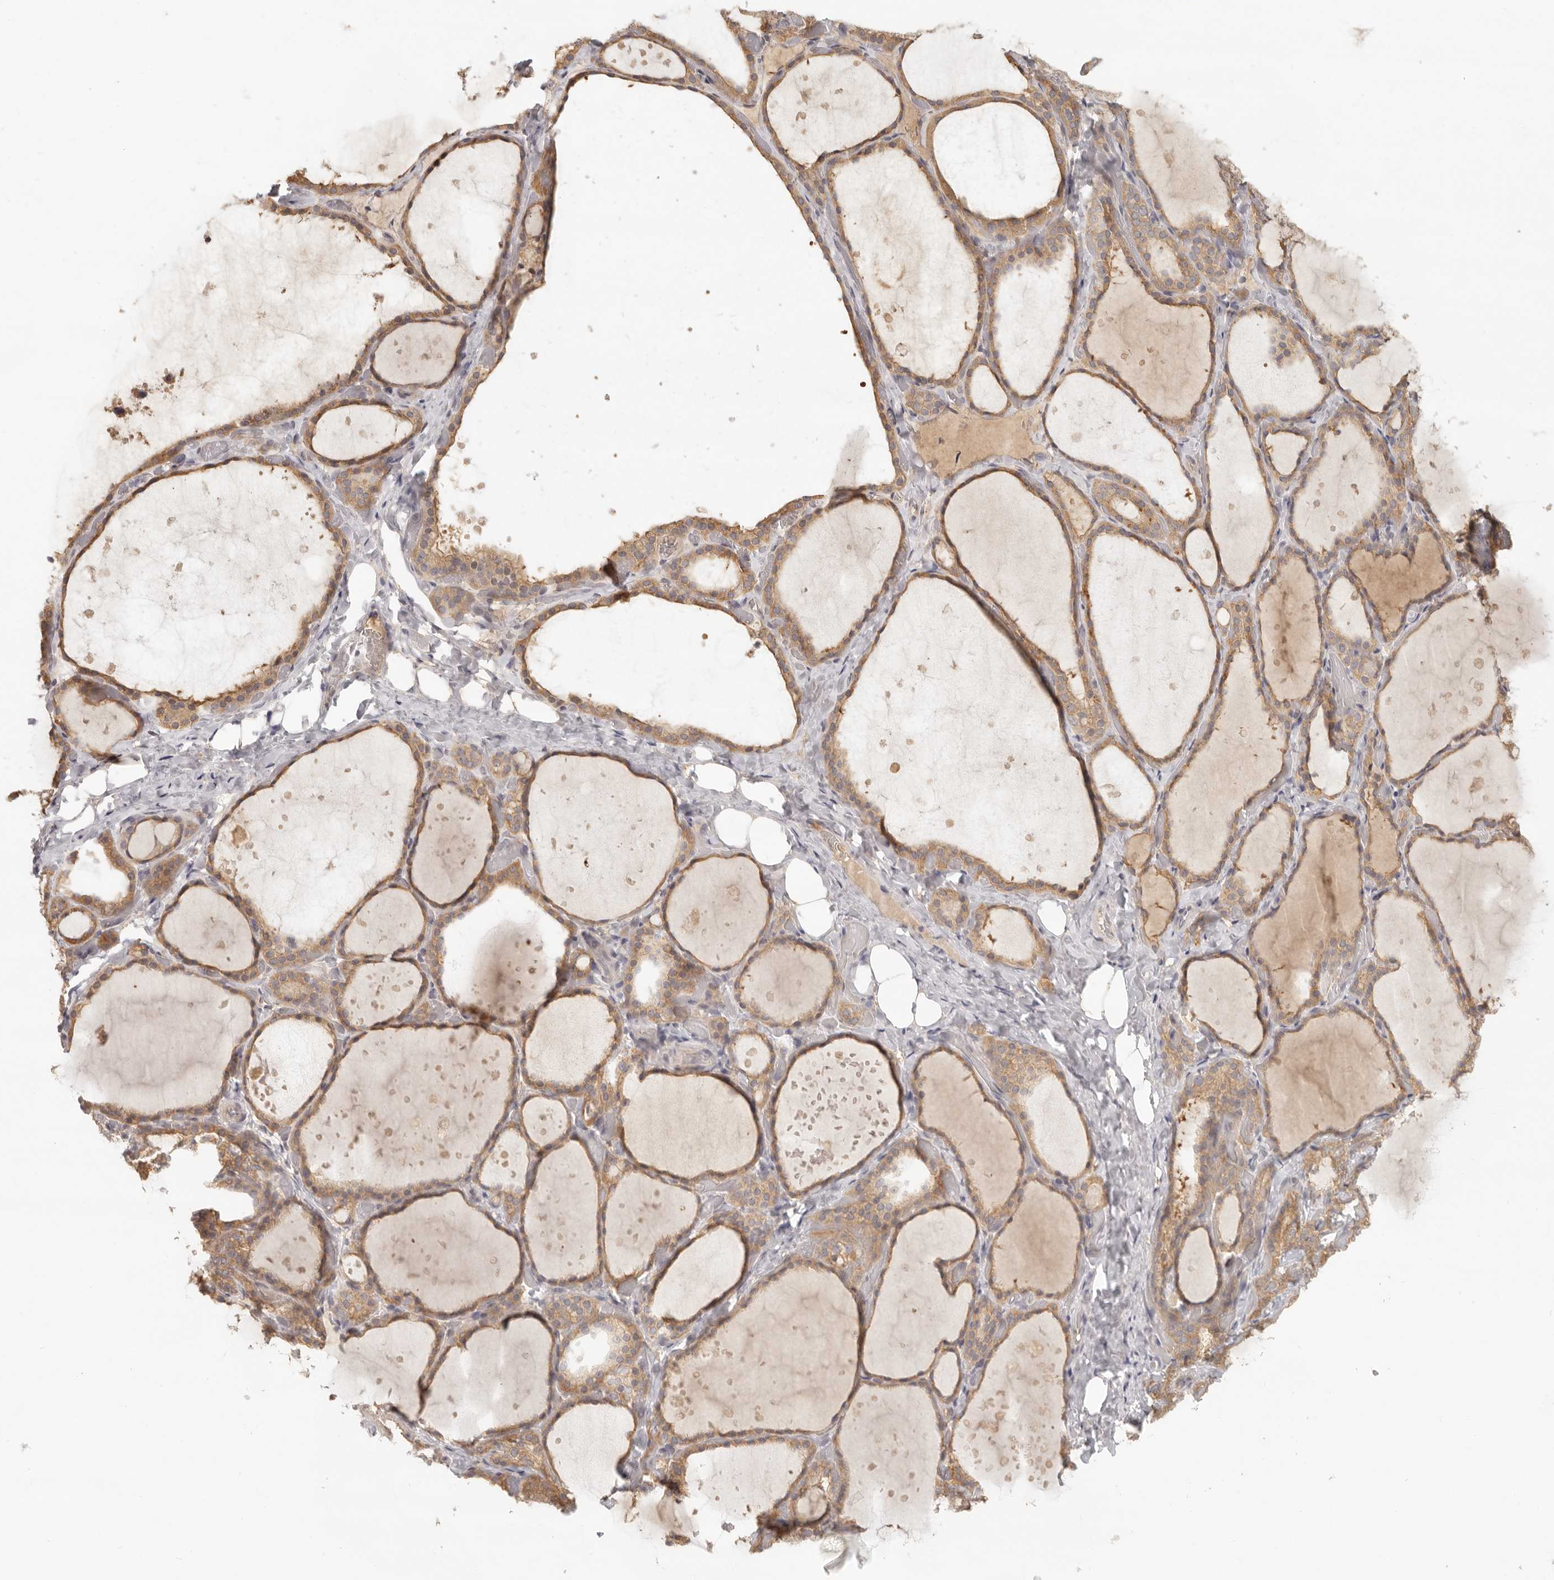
{"staining": {"intensity": "moderate", "quantity": ">75%", "location": "cytoplasmic/membranous,nuclear"}, "tissue": "thyroid gland", "cell_type": "Glandular cells", "image_type": "normal", "snomed": [{"axis": "morphology", "description": "Normal tissue, NOS"}, {"axis": "topography", "description": "Thyroid gland"}], "caption": "DAB immunohistochemical staining of normal thyroid gland shows moderate cytoplasmic/membranous,nuclear protein expression in approximately >75% of glandular cells.", "gene": "AHDC1", "patient": {"sex": "female", "age": 44}}